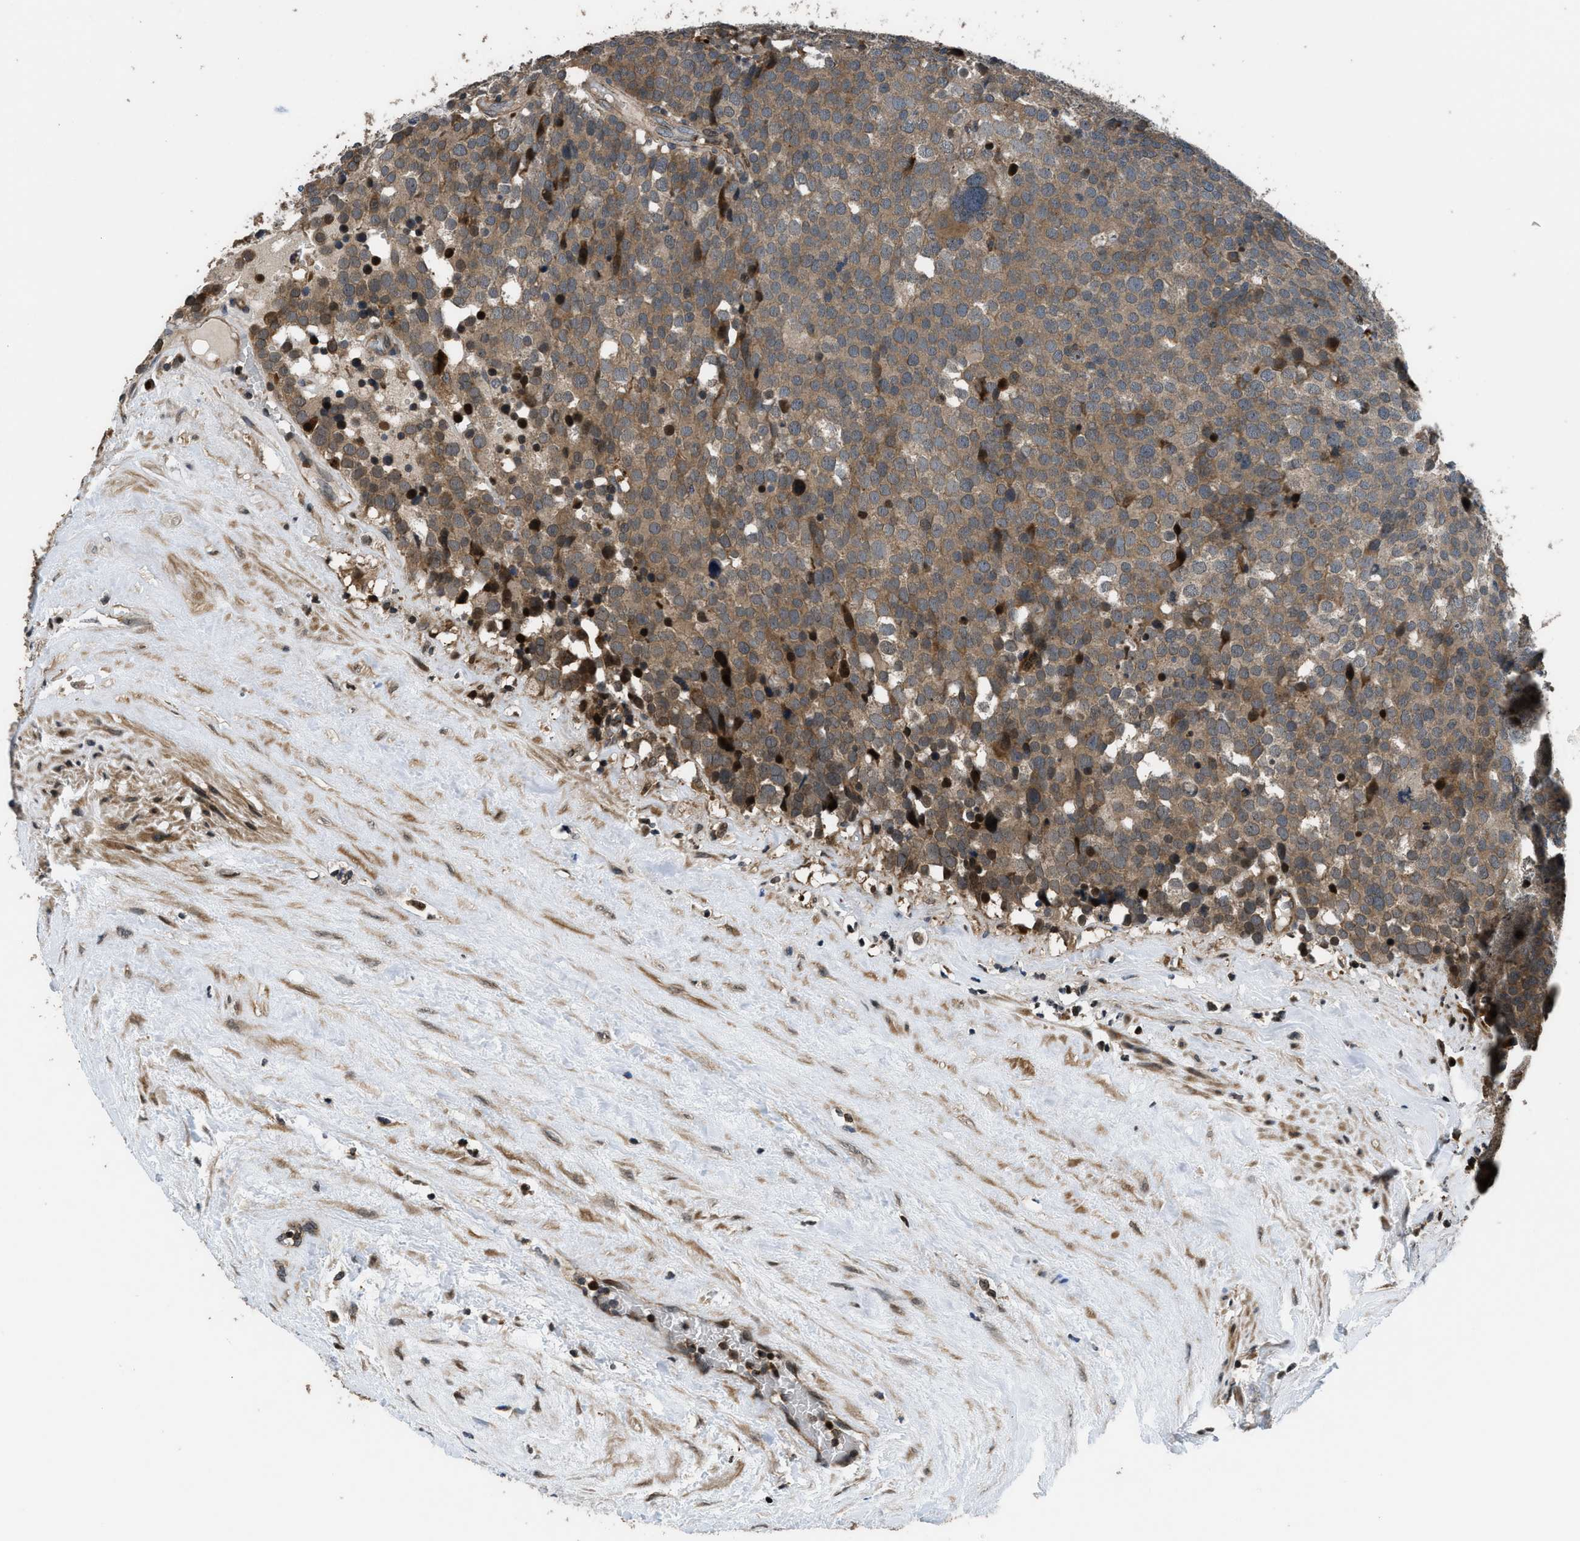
{"staining": {"intensity": "moderate", "quantity": ">75%", "location": "cytoplasmic/membranous"}, "tissue": "testis cancer", "cell_type": "Tumor cells", "image_type": "cancer", "snomed": [{"axis": "morphology", "description": "Seminoma, NOS"}, {"axis": "topography", "description": "Testis"}], "caption": "Tumor cells reveal medium levels of moderate cytoplasmic/membranous positivity in approximately >75% of cells in testis seminoma.", "gene": "CTBS", "patient": {"sex": "male", "age": 71}}